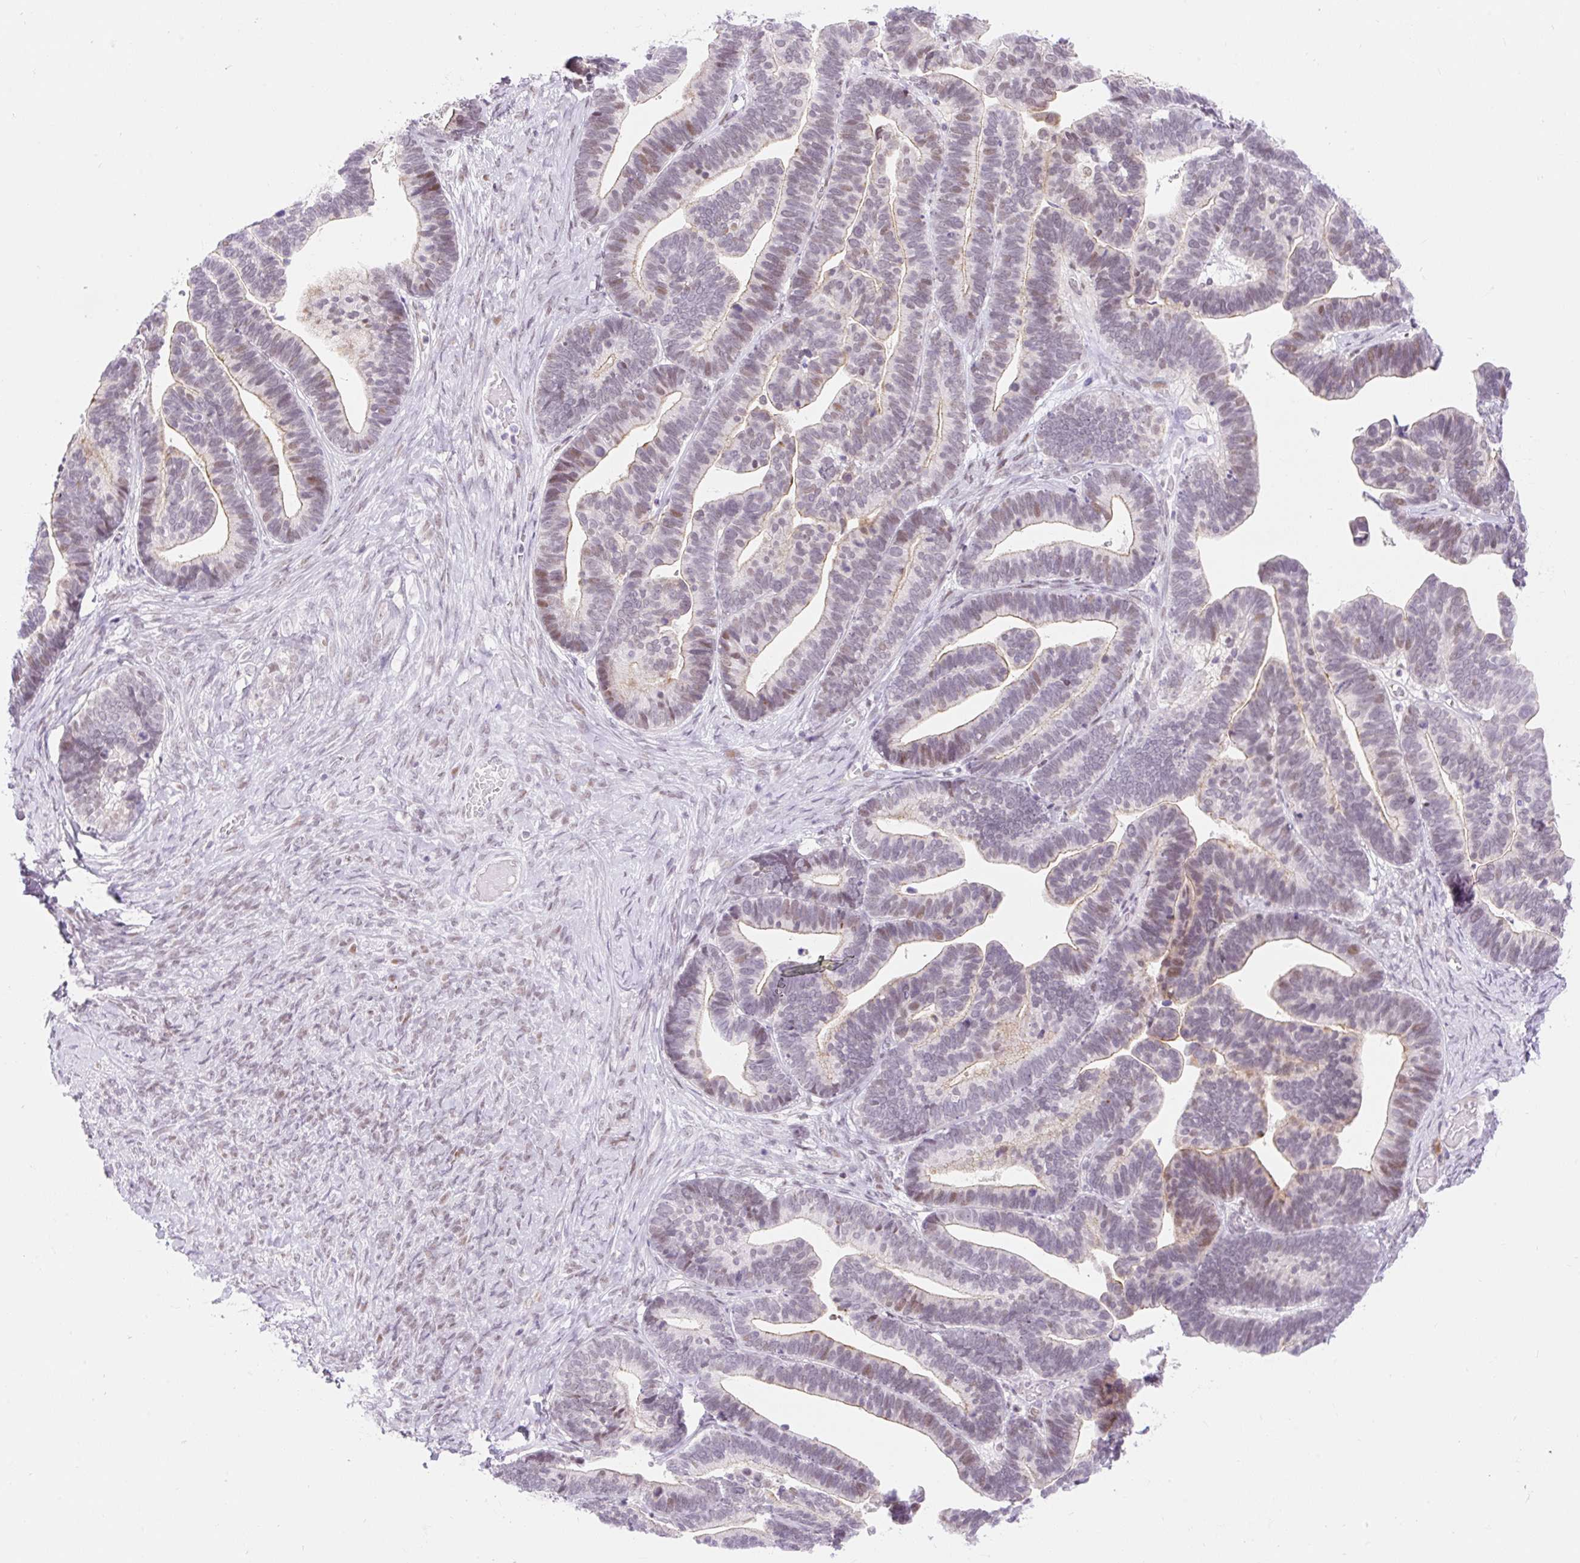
{"staining": {"intensity": "moderate", "quantity": "<25%", "location": "cytoplasmic/membranous,nuclear"}, "tissue": "ovarian cancer", "cell_type": "Tumor cells", "image_type": "cancer", "snomed": [{"axis": "morphology", "description": "Cystadenocarcinoma, serous, NOS"}, {"axis": "topography", "description": "Ovary"}], "caption": "Tumor cells reveal moderate cytoplasmic/membranous and nuclear expression in approximately <25% of cells in ovarian cancer (serous cystadenocarcinoma).", "gene": "H2BW1", "patient": {"sex": "female", "age": 56}}